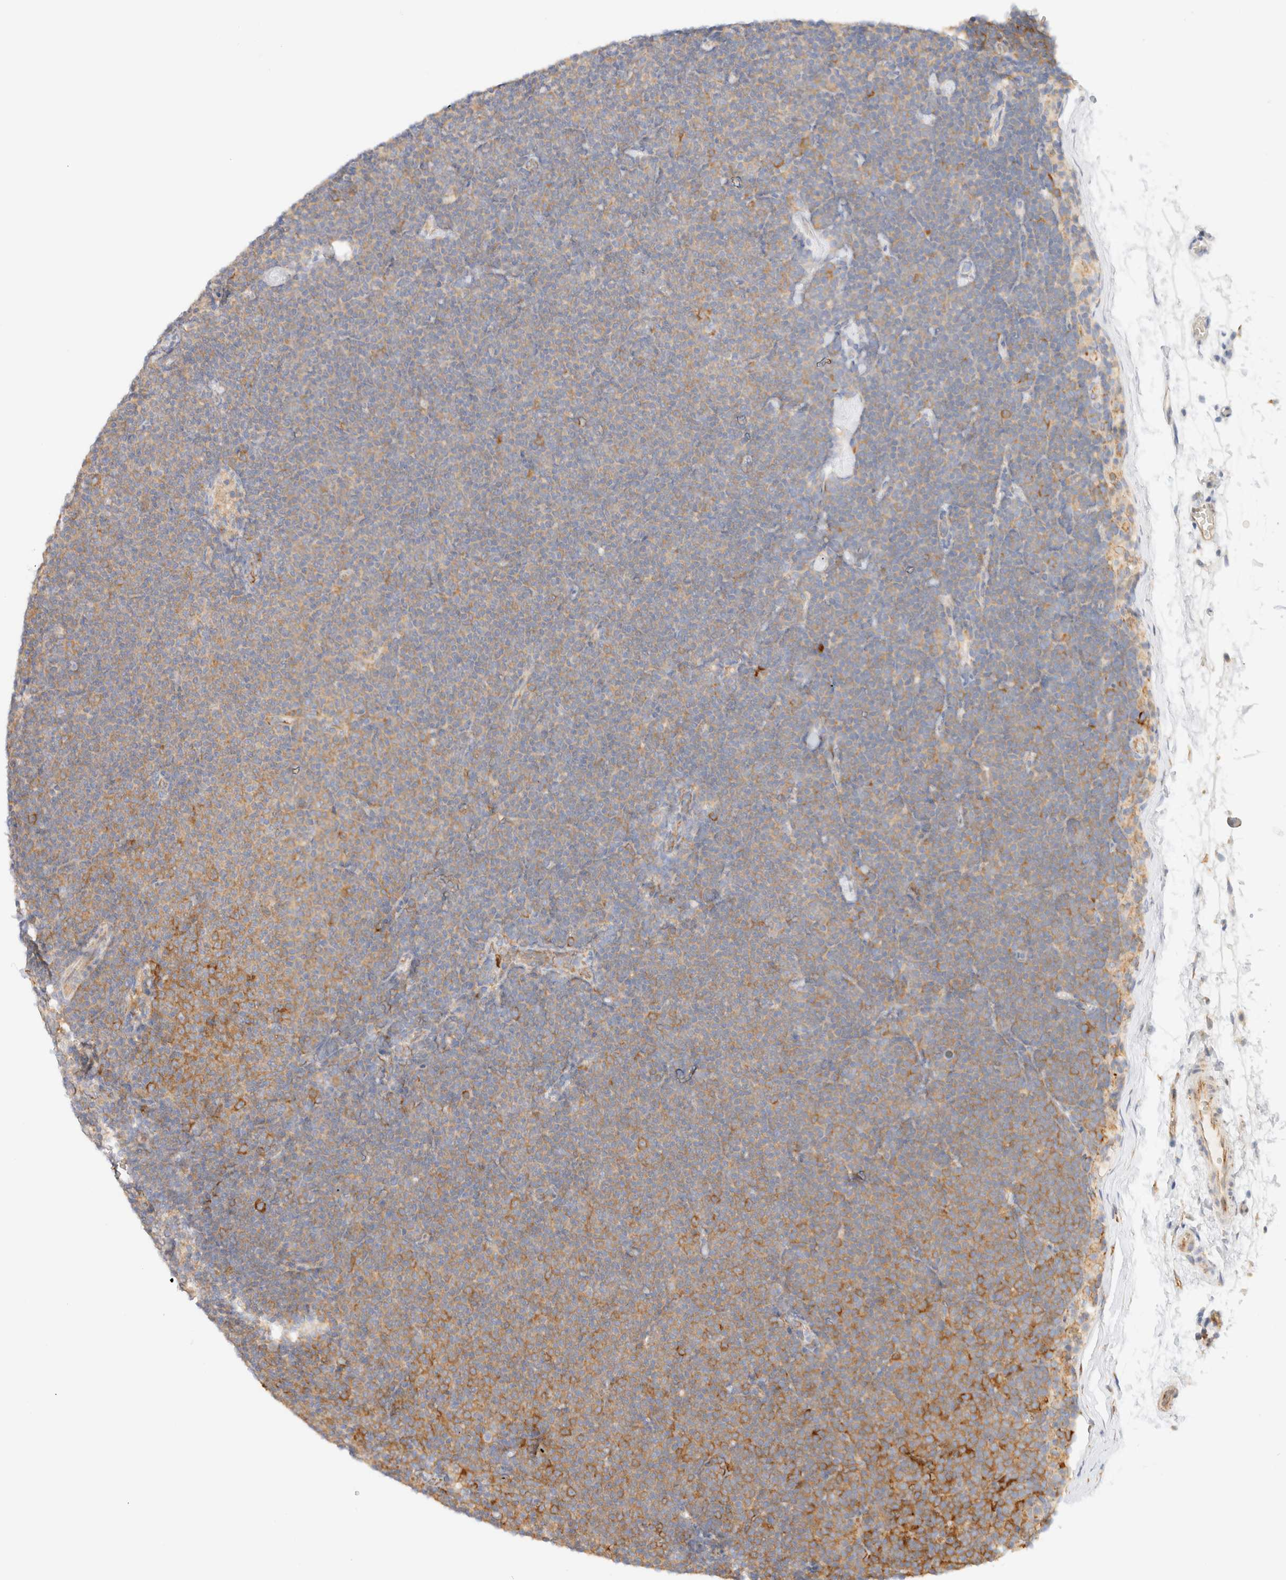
{"staining": {"intensity": "moderate", "quantity": "25%-75%", "location": "cytoplasmic/membranous"}, "tissue": "lymphoma", "cell_type": "Tumor cells", "image_type": "cancer", "snomed": [{"axis": "morphology", "description": "Malignant lymphoma, non-Hodgkin's type, Low grade"}, {"axis": "topography", "description": "Lymph node"}], "caption": "Immunohistochemical staining of lymphoma demonstrates medium levels of moderate cytoplasmic/membranous staining in about 25%-75% of tumor cells. (Stains: DAB in brown, nuclei in blue, Microscopy: brightfield microscopy at high magnification).", "gene": "ZC2HC1A", "patient": {"sex": "female", "age": 53}}